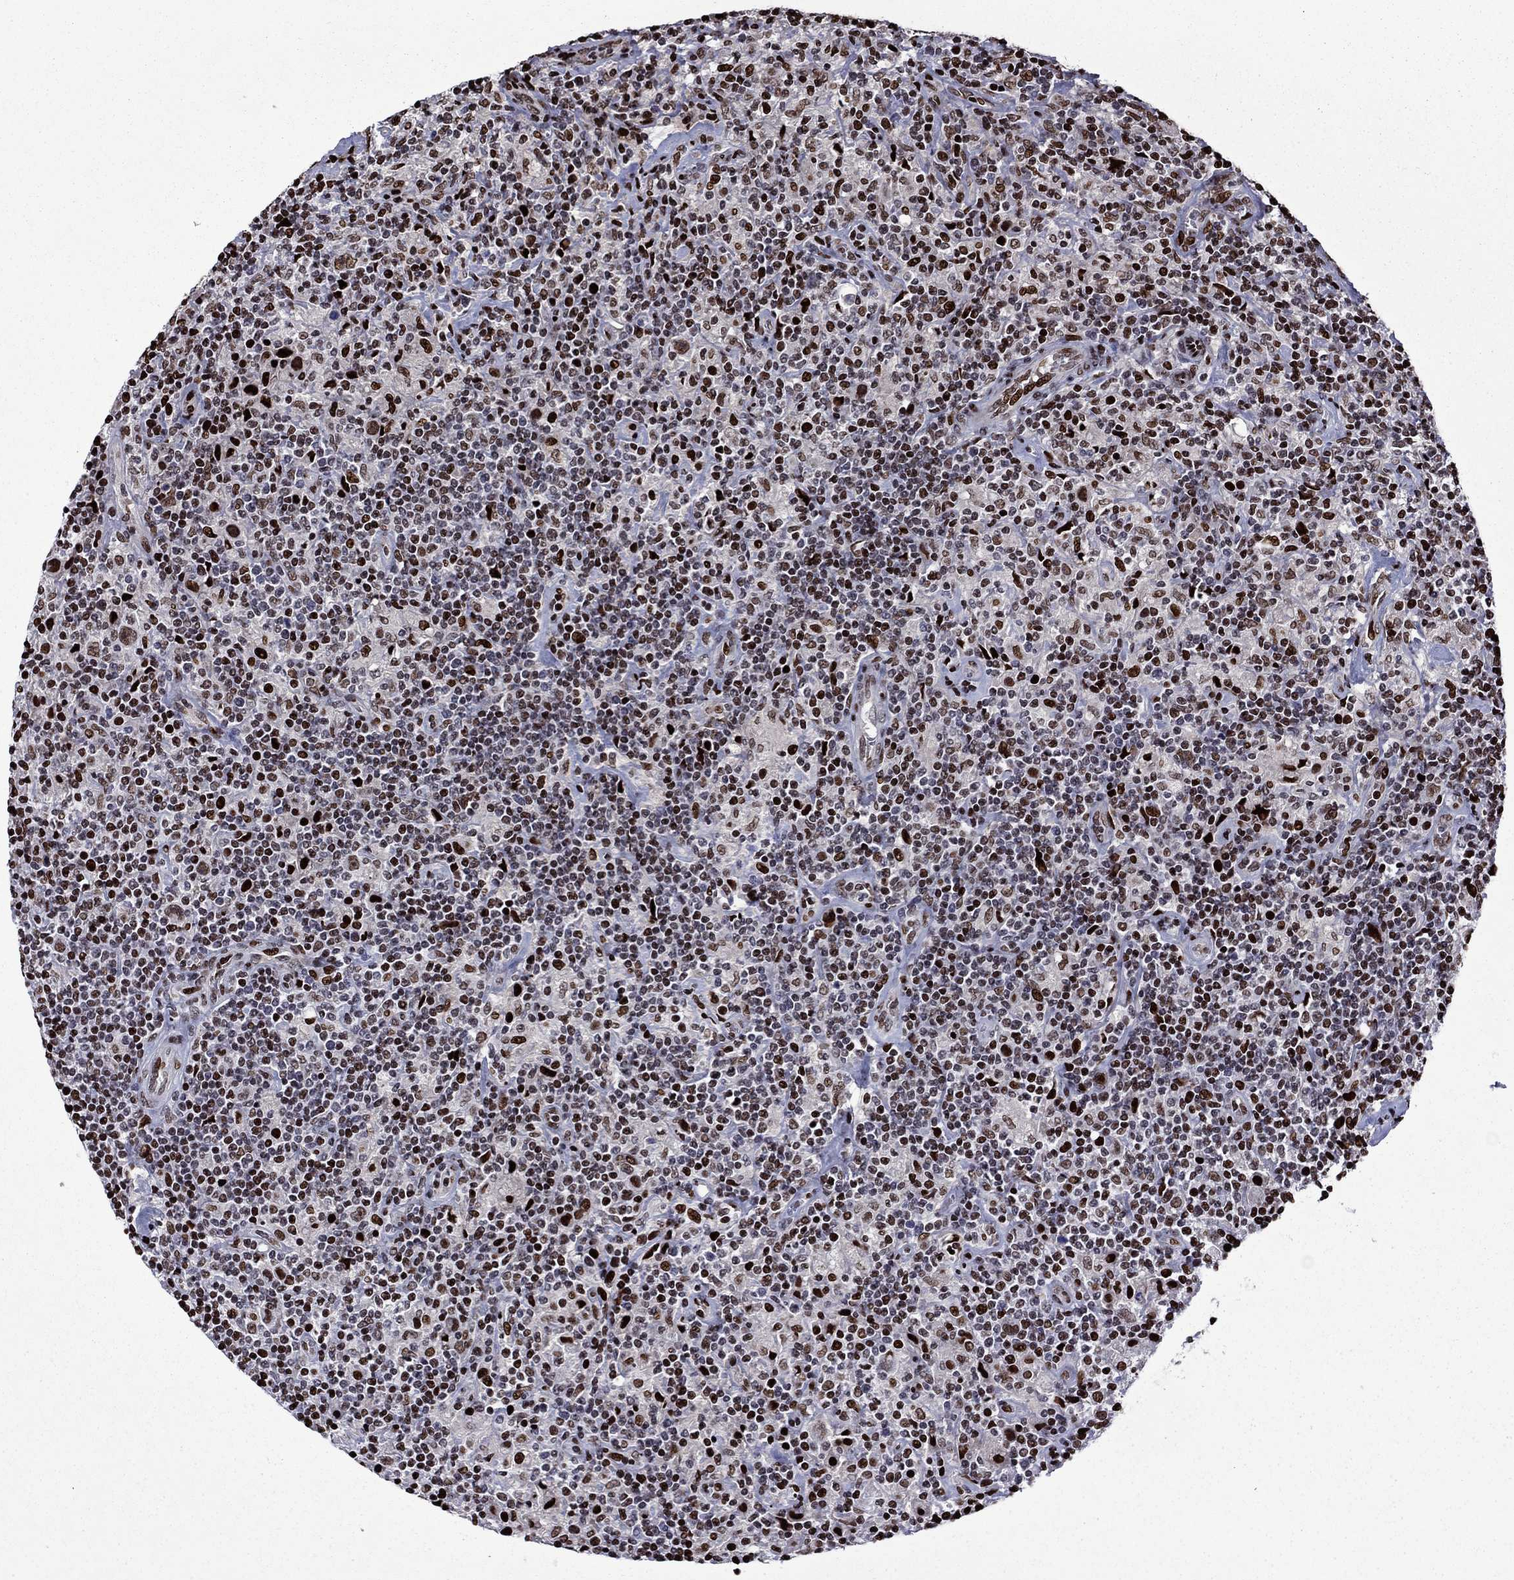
{"staining": {"intensity": "strong", "quantity": "25%-75%", "location": "nuclear"}, "tissue": "lymphoma", "cell_type": "Tumor cells", "image_type": "cancer", "snomed": [{"axis": "morphology", "description": "Hodgkin's disease, NOS"}, {"axis": "topography", "description": "Lymph node"}], "caption": "Immunohistochemistry staining of Hodgkin's disease, which demonstrates high levels of strong nuclear positivity in about 25%-75% of tumor cells indicating strong nuclear protein staining. The staining was performed using DAB (3,3'-diaminobenzidine) (brown) for protein detection and nuclei were counterstained in hematoxylin (blue).", "gene": "LIMK1", "patient": {"sex": "male", "age": 70}}